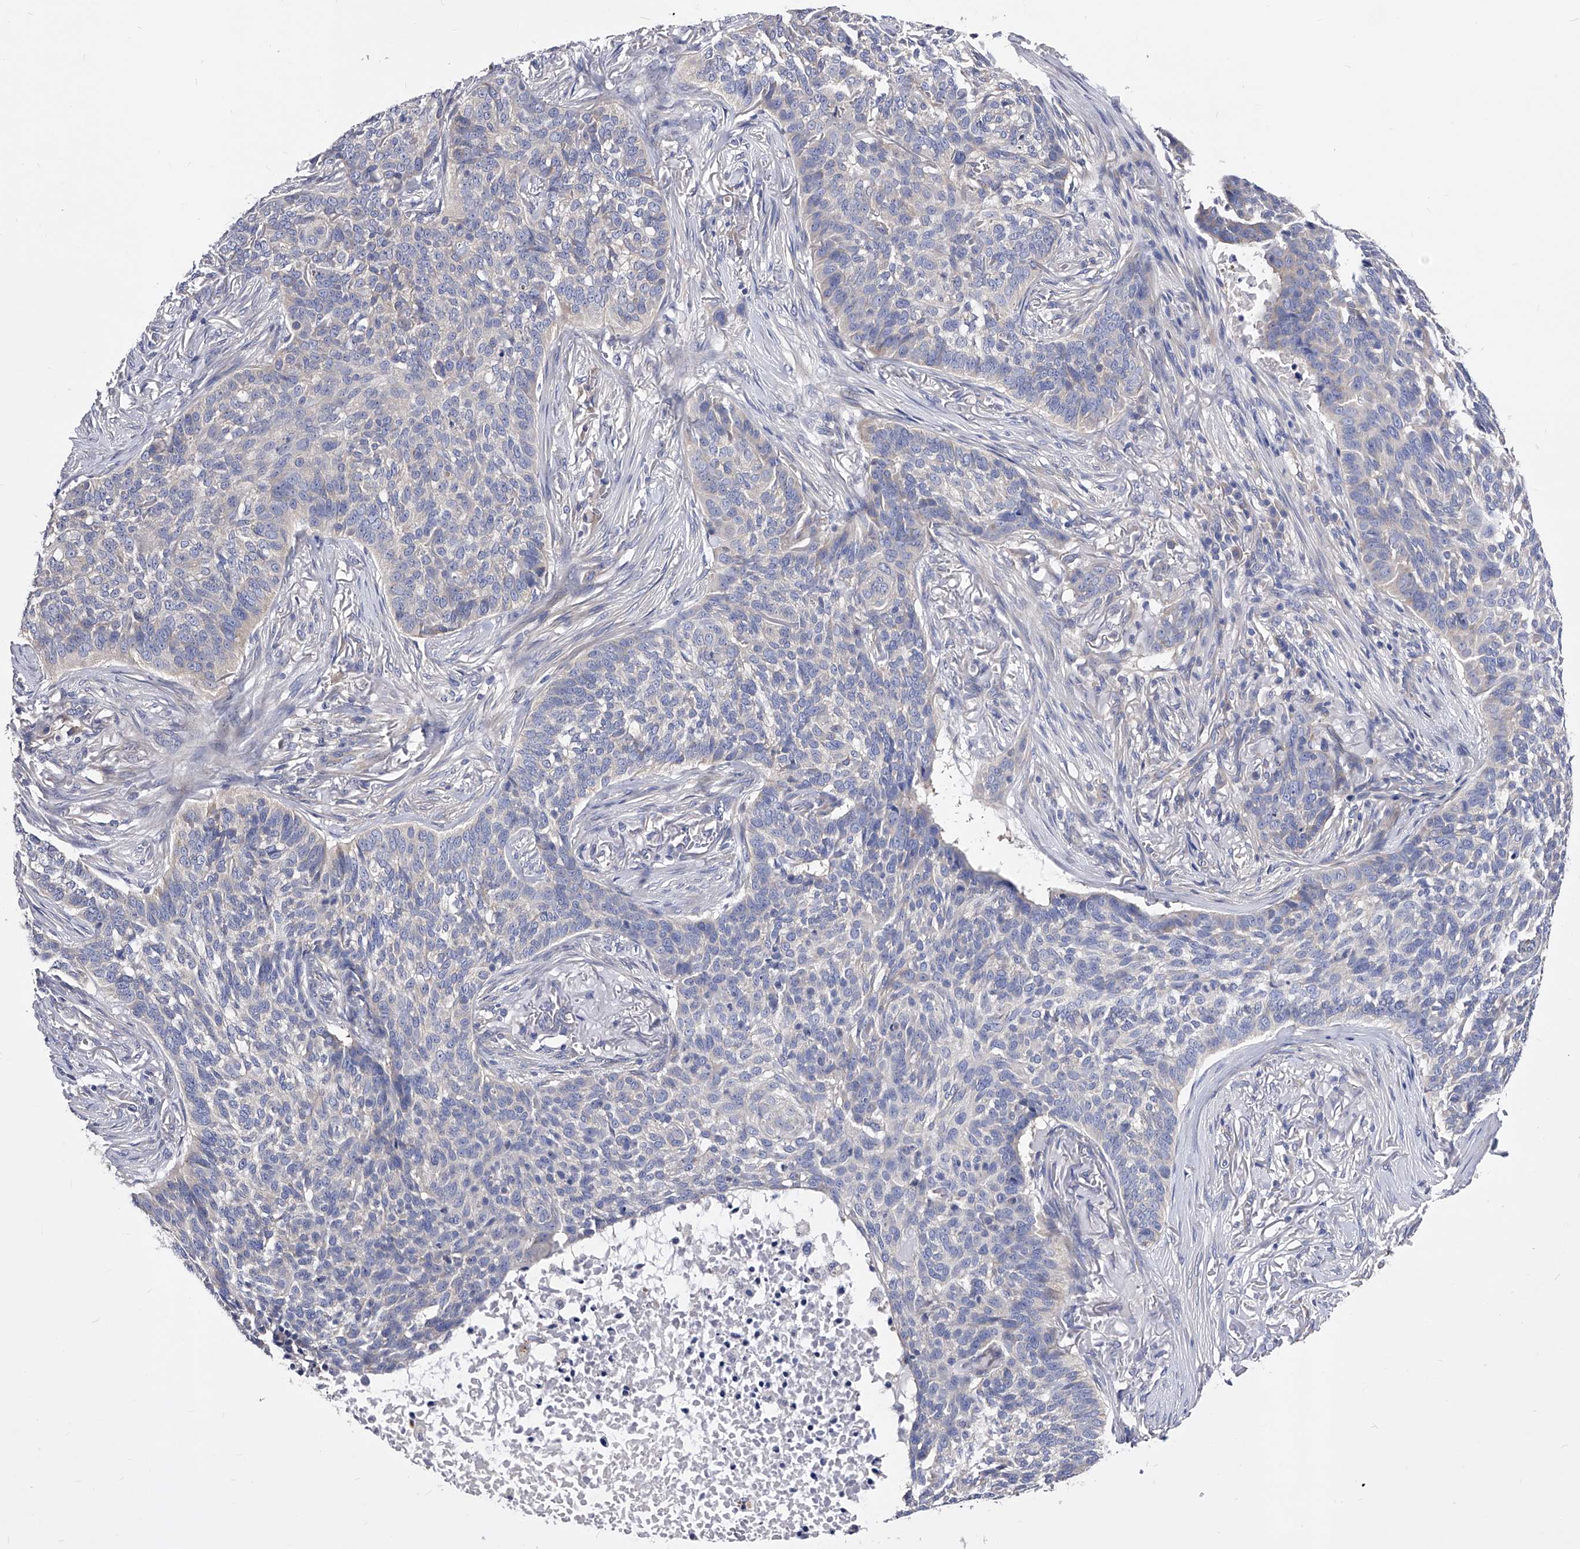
{"staining": {"intensity": "negative", "quantity": "none", "location": "none"}, "tissue": "skin cancer", "cell_type": "Tumor cells", "image_type": "cancer", "snomed": [{"axis": "morphology", "description": "Basal cell carcinoma"}, {"axis": "topography", "description": "Skin"}], "caption": "Tumor cells show no significant protein positivity in skin cancer. (Stains: DAB immunohistochemistry with hematoxylin counter stain, Microscopy: brightfield microscopy at high magnification).", "gene": "PPP5C", "patient": {"sex": "male", "age": 85}}